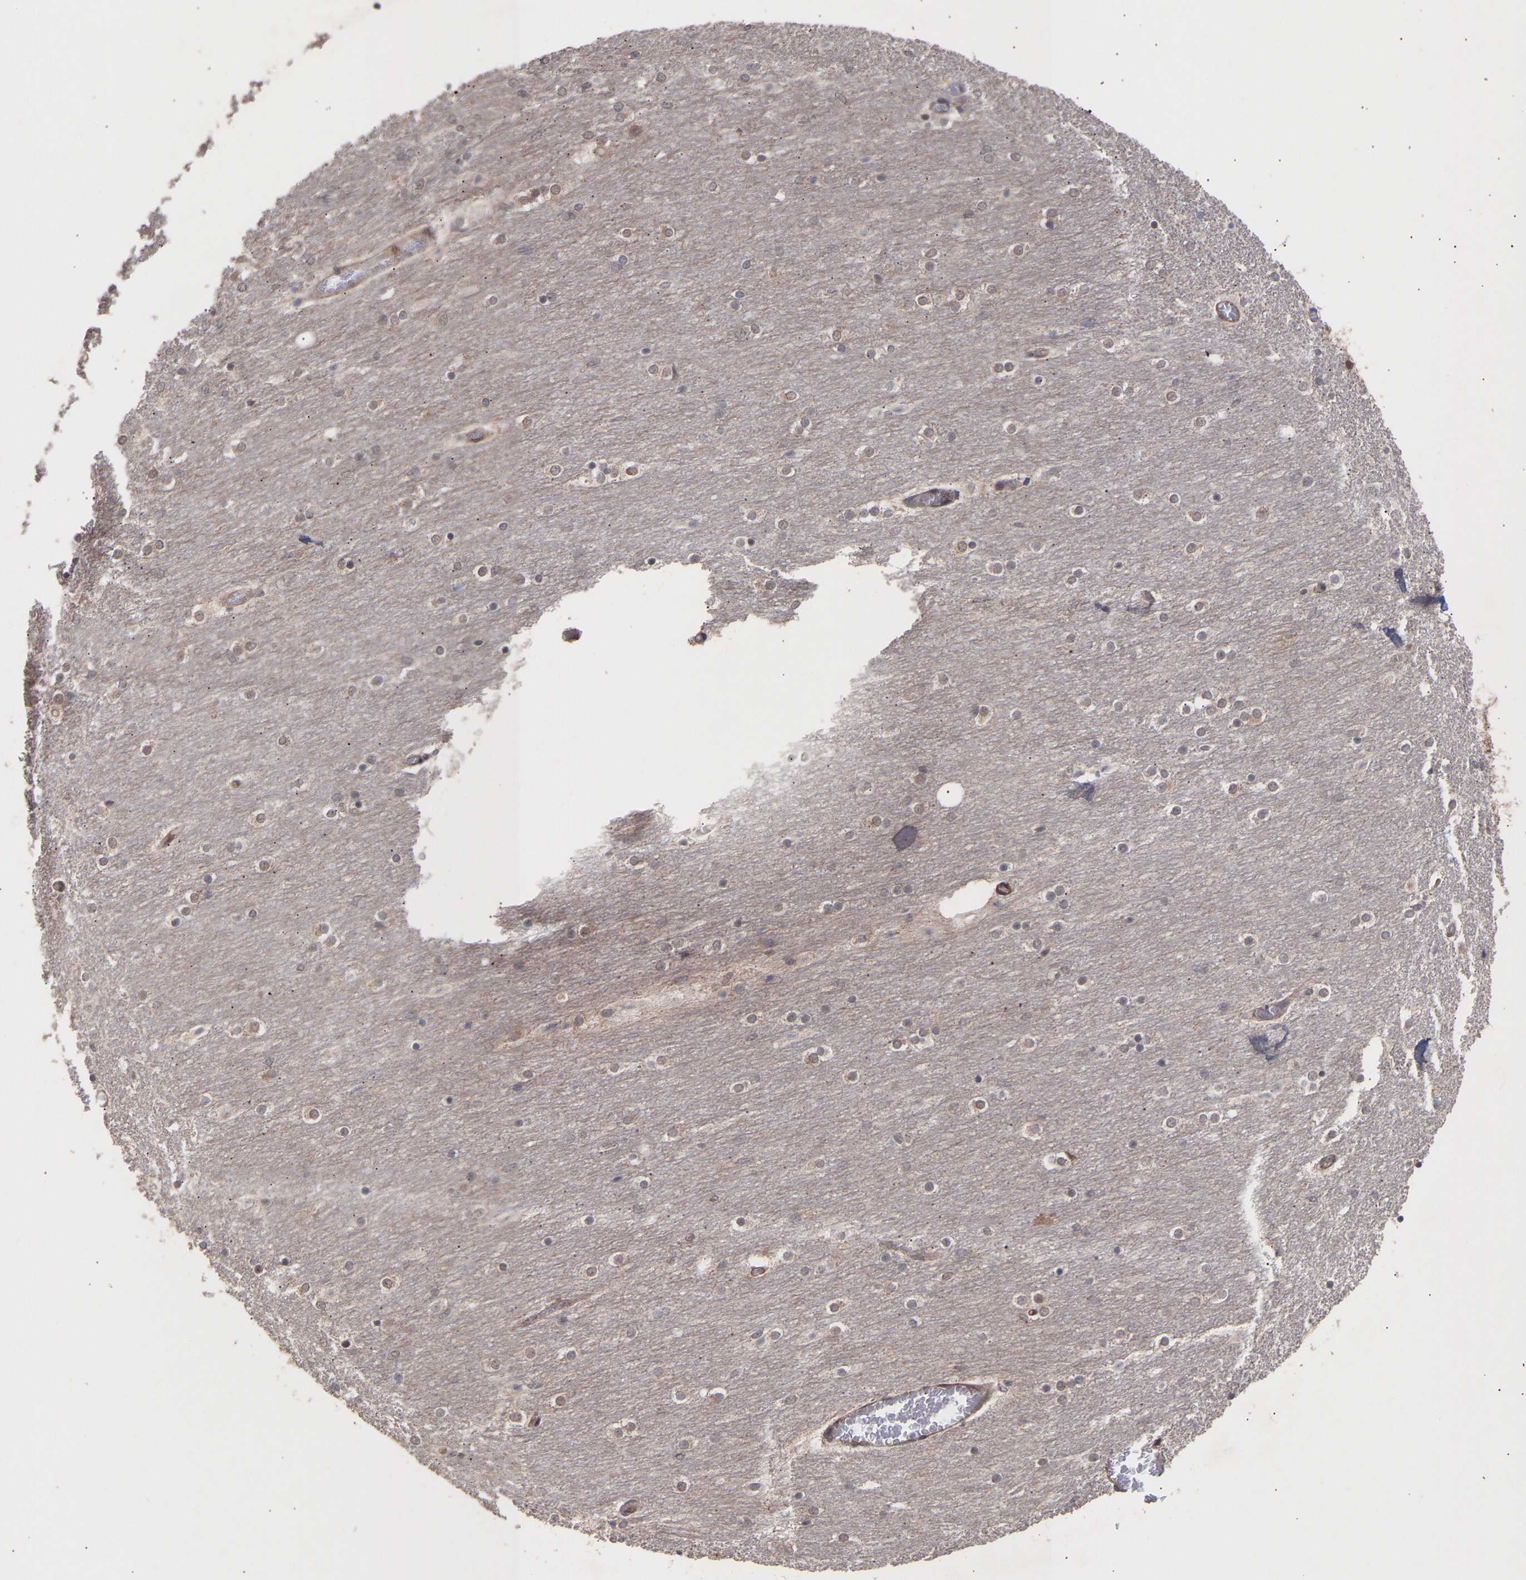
{"staining": {"intensity": "negative", "quantity": "none", "location": "none"}, "tissue": "cerebellum", "cell_type": "Cells in granular layer", "image_type": "normal", "snomed": [{"axis": "morphology", "description": "Normal tissue, NOS"}, {"axis": "topography", "description": "Cerebellum"}], "caption": "High power microscopy image of an immunohistochemistry (IHC) photomicrograph of unremarkable cerebellum, revealing no significant staining in cells in granular layer.", "gene": "PDLIM5", "patient": {"sex": "female", "age": 54}}